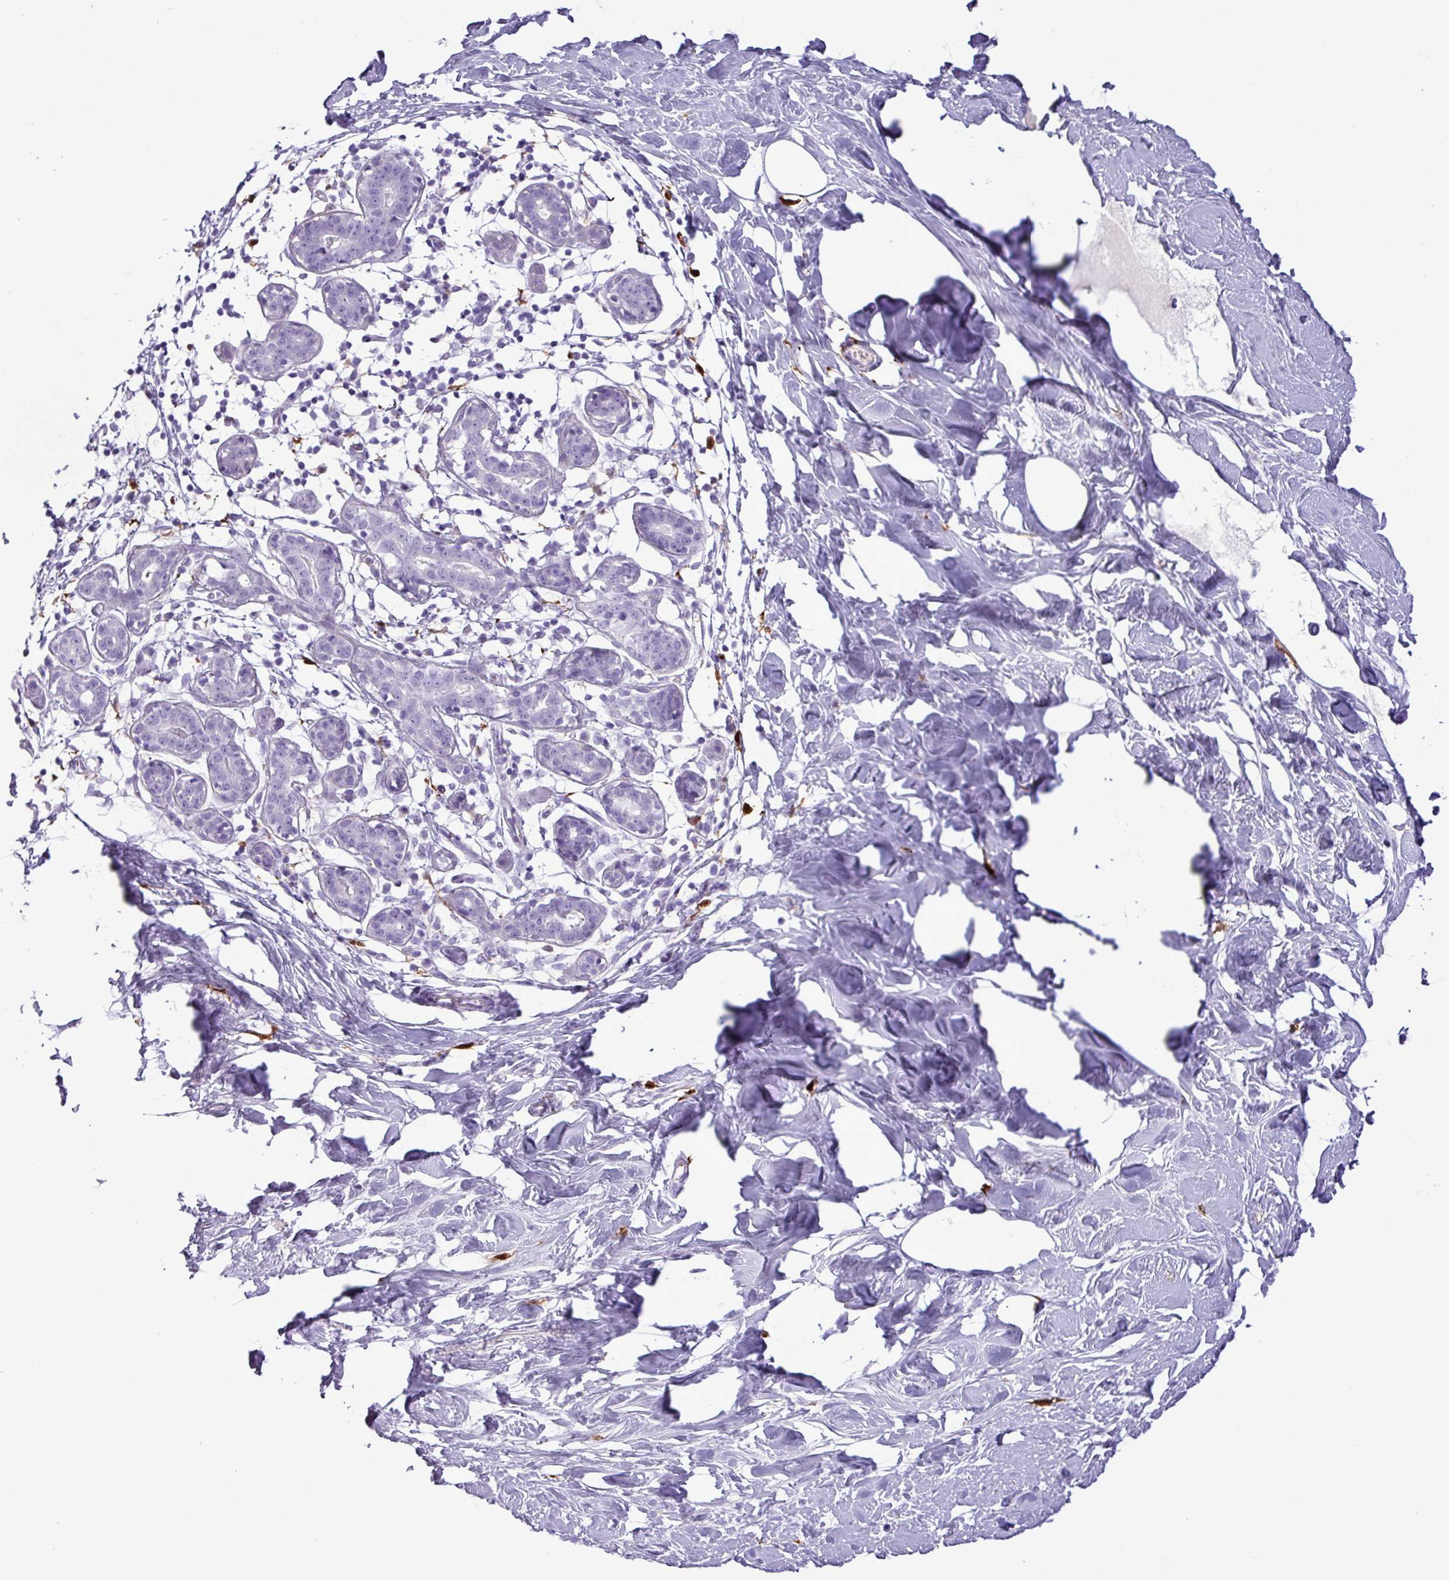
{"staining": {"intensity": "negative", "quantity": "none", "location": "none"}, "tissue": "breast", "cell_type": "Adipocytes", "image_type": "normal", "snomed": [{"axis": "morphology", "description": "Normal tissue, NOS"}, {"axis": "topography", "description": "Breast"}], "caption": "High magnification brightfield microscopy of unremarkable breast stained with DAB (3,3'-diaminobenzidine) (brown) and counterstained with hematoxylin (blue): adipocytes show no significant positivity. (Brightfield microscopy of DAB immunohistochemistry at high magnification).", "gene": "TMEM200C", "patient": {"sex": "female", "age": 27}}